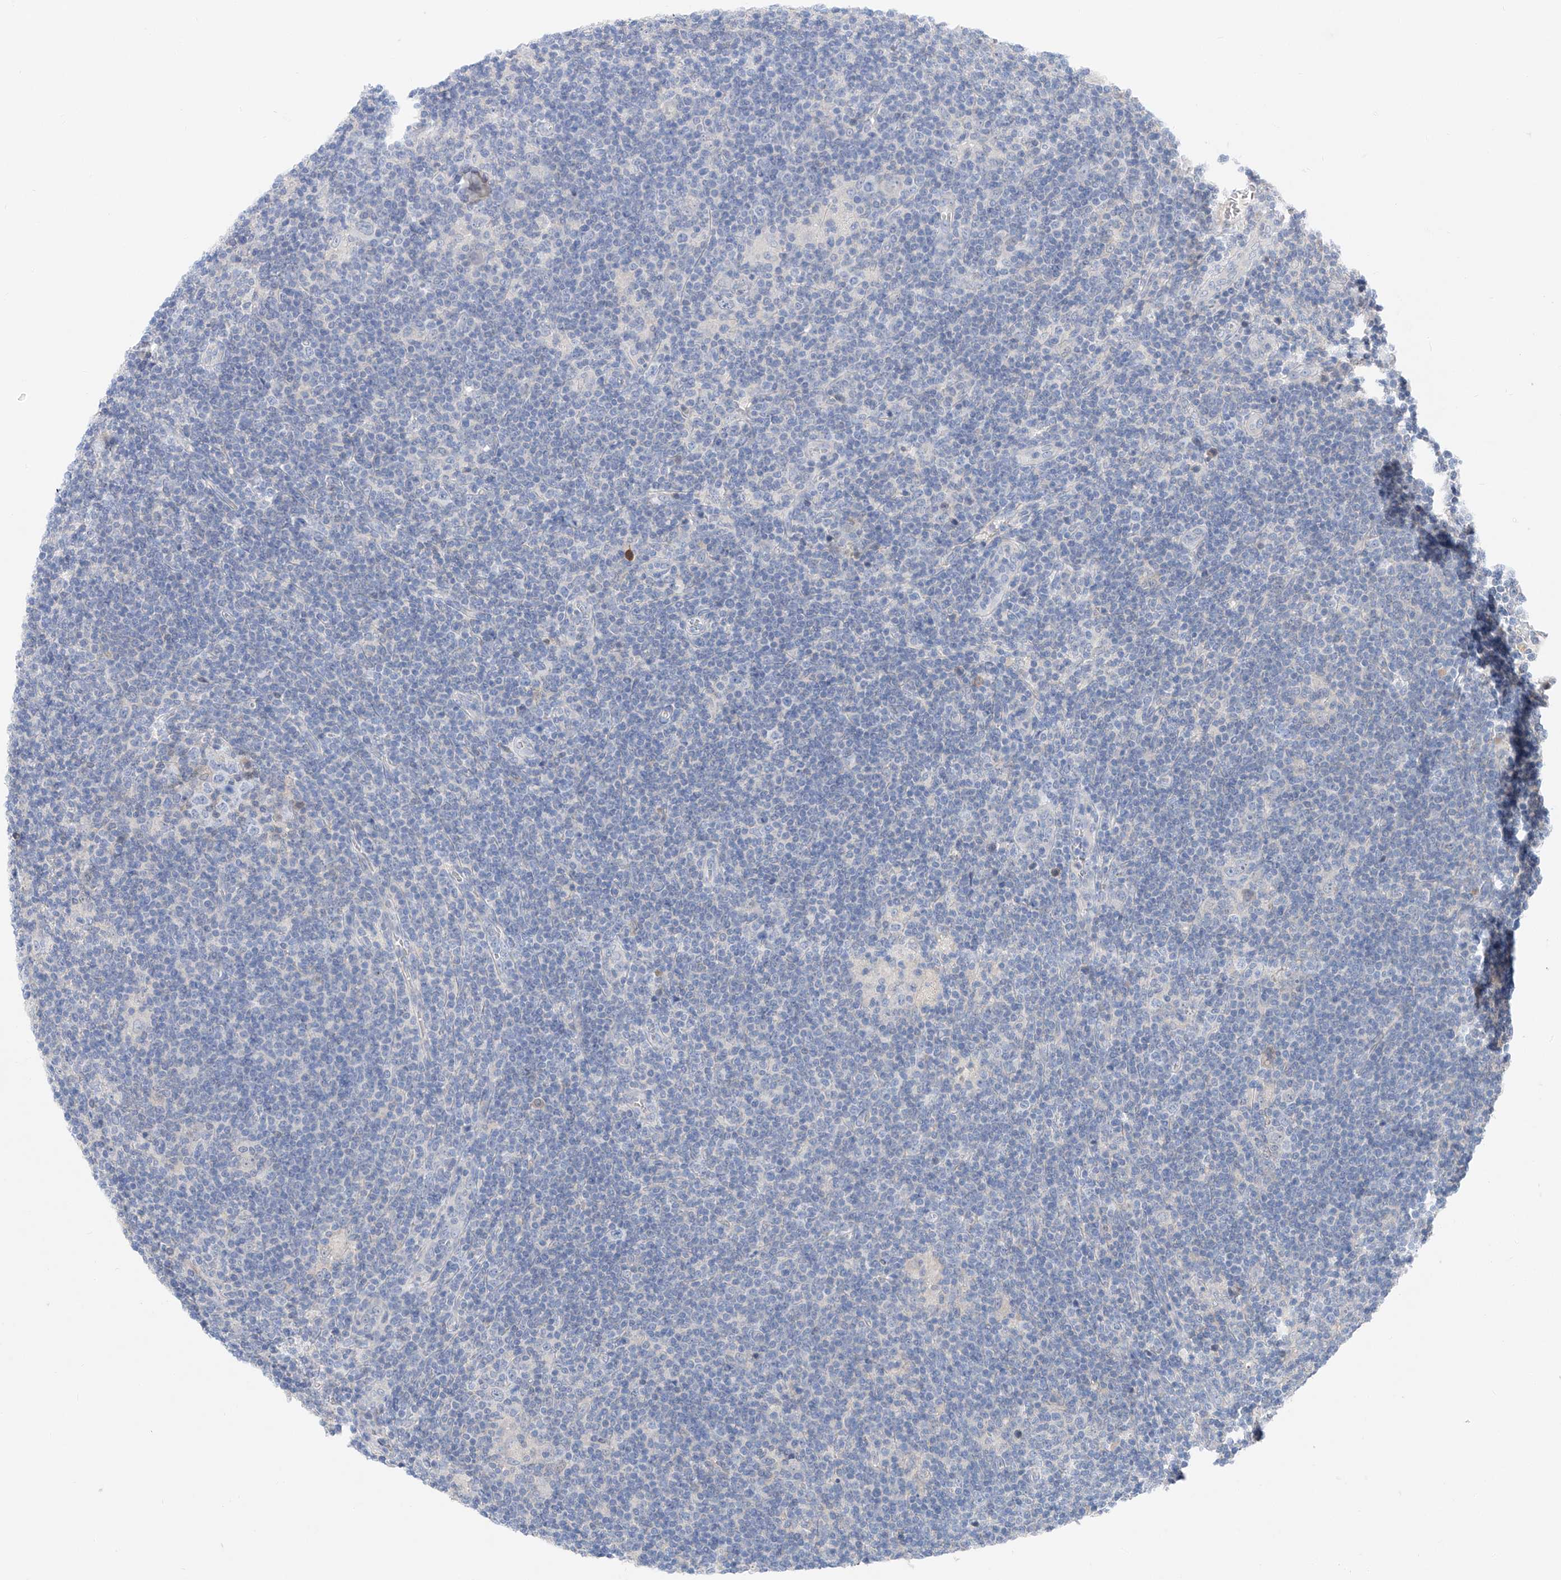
{"staining": {"intensity": "negative", "quantity": "none", "location": "none"}, "tissue": "lymphoma", "cell_type": "Tumor cells", "image_type": "cancer", "snomed": [{"axis": "morphology", "description": "Hodgkin's disease, NOS"}, {"axis": "topography", "description": "Lymph node"}], "caption": "The photomicrograph displays no staining of tumor cells in lymphoma. (Brightfield microscopy of DAB IHC at high magnification).", "gene": "FUCA2", "patient": {"sex": "female", "age": 57}}